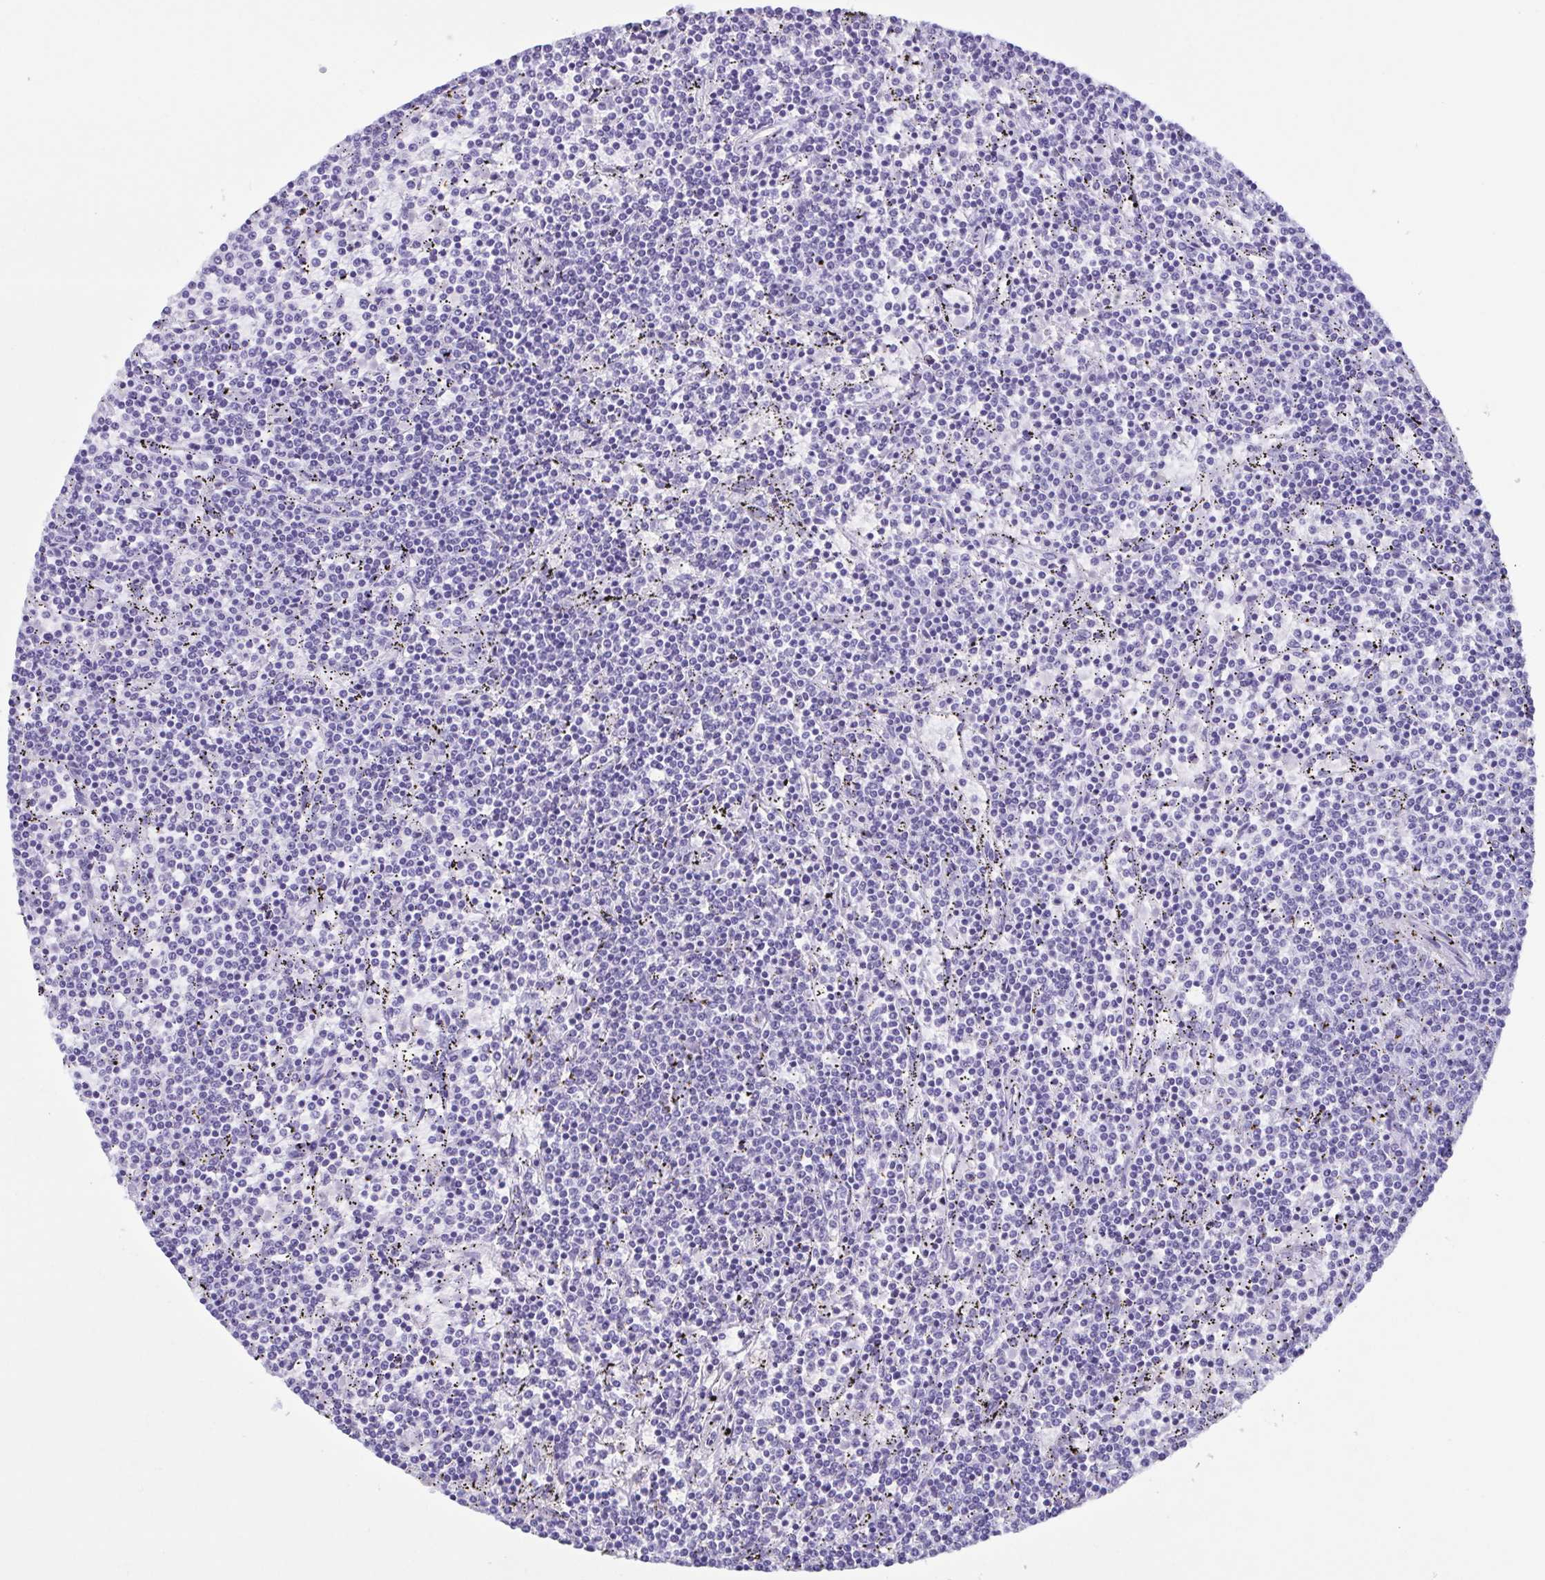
{"staining": {"intensity": "negative", "quantity": "none", "location": "none"}, "tissue": "lymphoma", "cell_type": "Tumor cells", "image_type": "cancer", "snomed": [{"axis": "morphology", "description": "Malignant lymphoma, non-Hodgkin's type, Low grade"}, {"axis": "topography", "description": "Spleen"}], "caption": "High magnification brightfield microscopy of low-grade malignant lymphoma, non-Hodgkin's type stained with DAB (brown) and counterstained with hematoxylin (blue): tumor cells show no significant expression.", "gene": "LTF", "patient": {"sex": "female", "age": 50}}